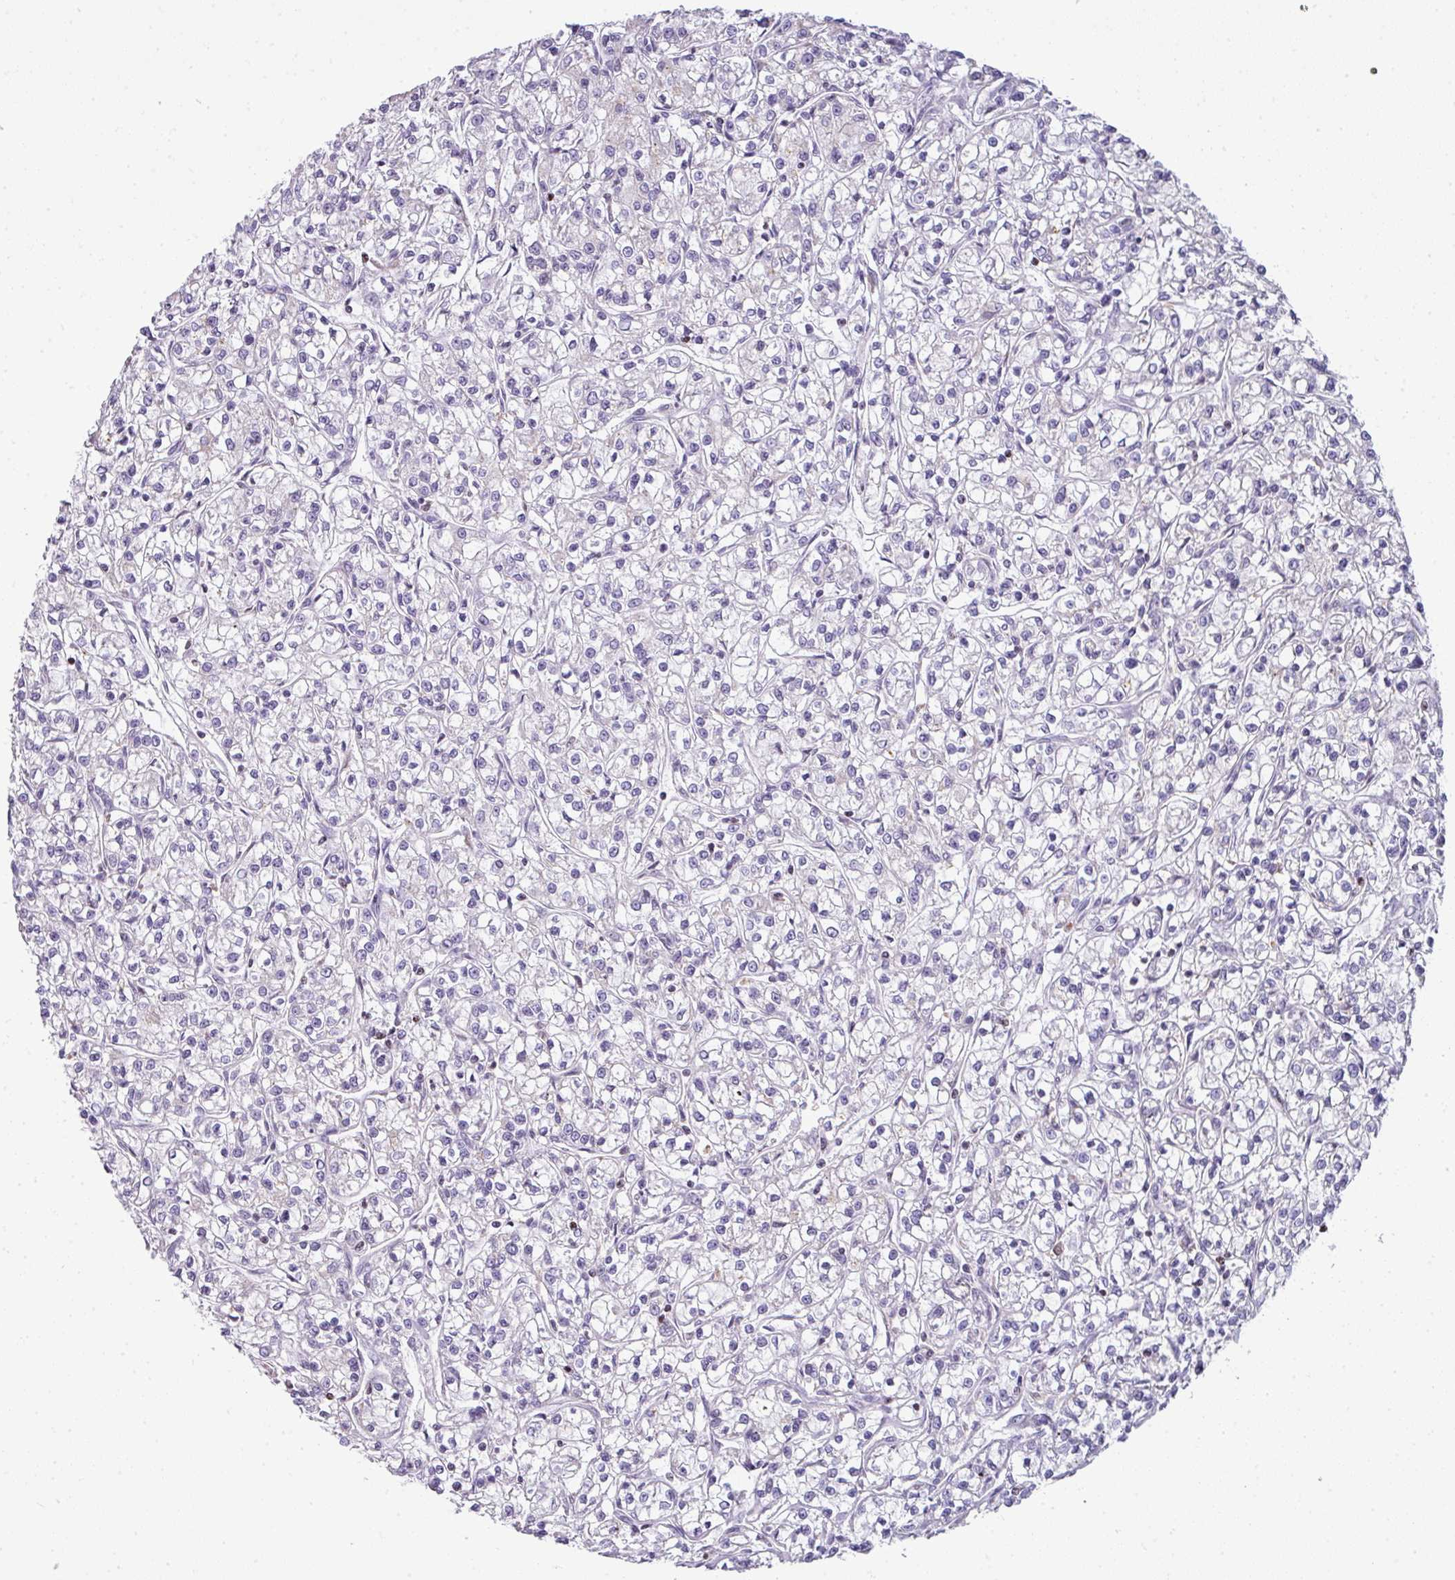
{"staining": {"intensity": "negative", "quantity": "none", "location": "none"}, "tissue": "renal cancer", "cell_type": "Tumor cells", "image_type": "cancer", "snomed": [{"axis": "morphology", "description": "Adenocarcinoma, NOS"}, {"axis": "topography", "description": "Kidney"}], "caption": "Tumor cells show no significant expression in renal cancer. (DAB immunohistochemistry (IHC) with hematoxylin counter stain).", "gene": "STAT5A", "patient": {"sex": "female", "age": 59}}